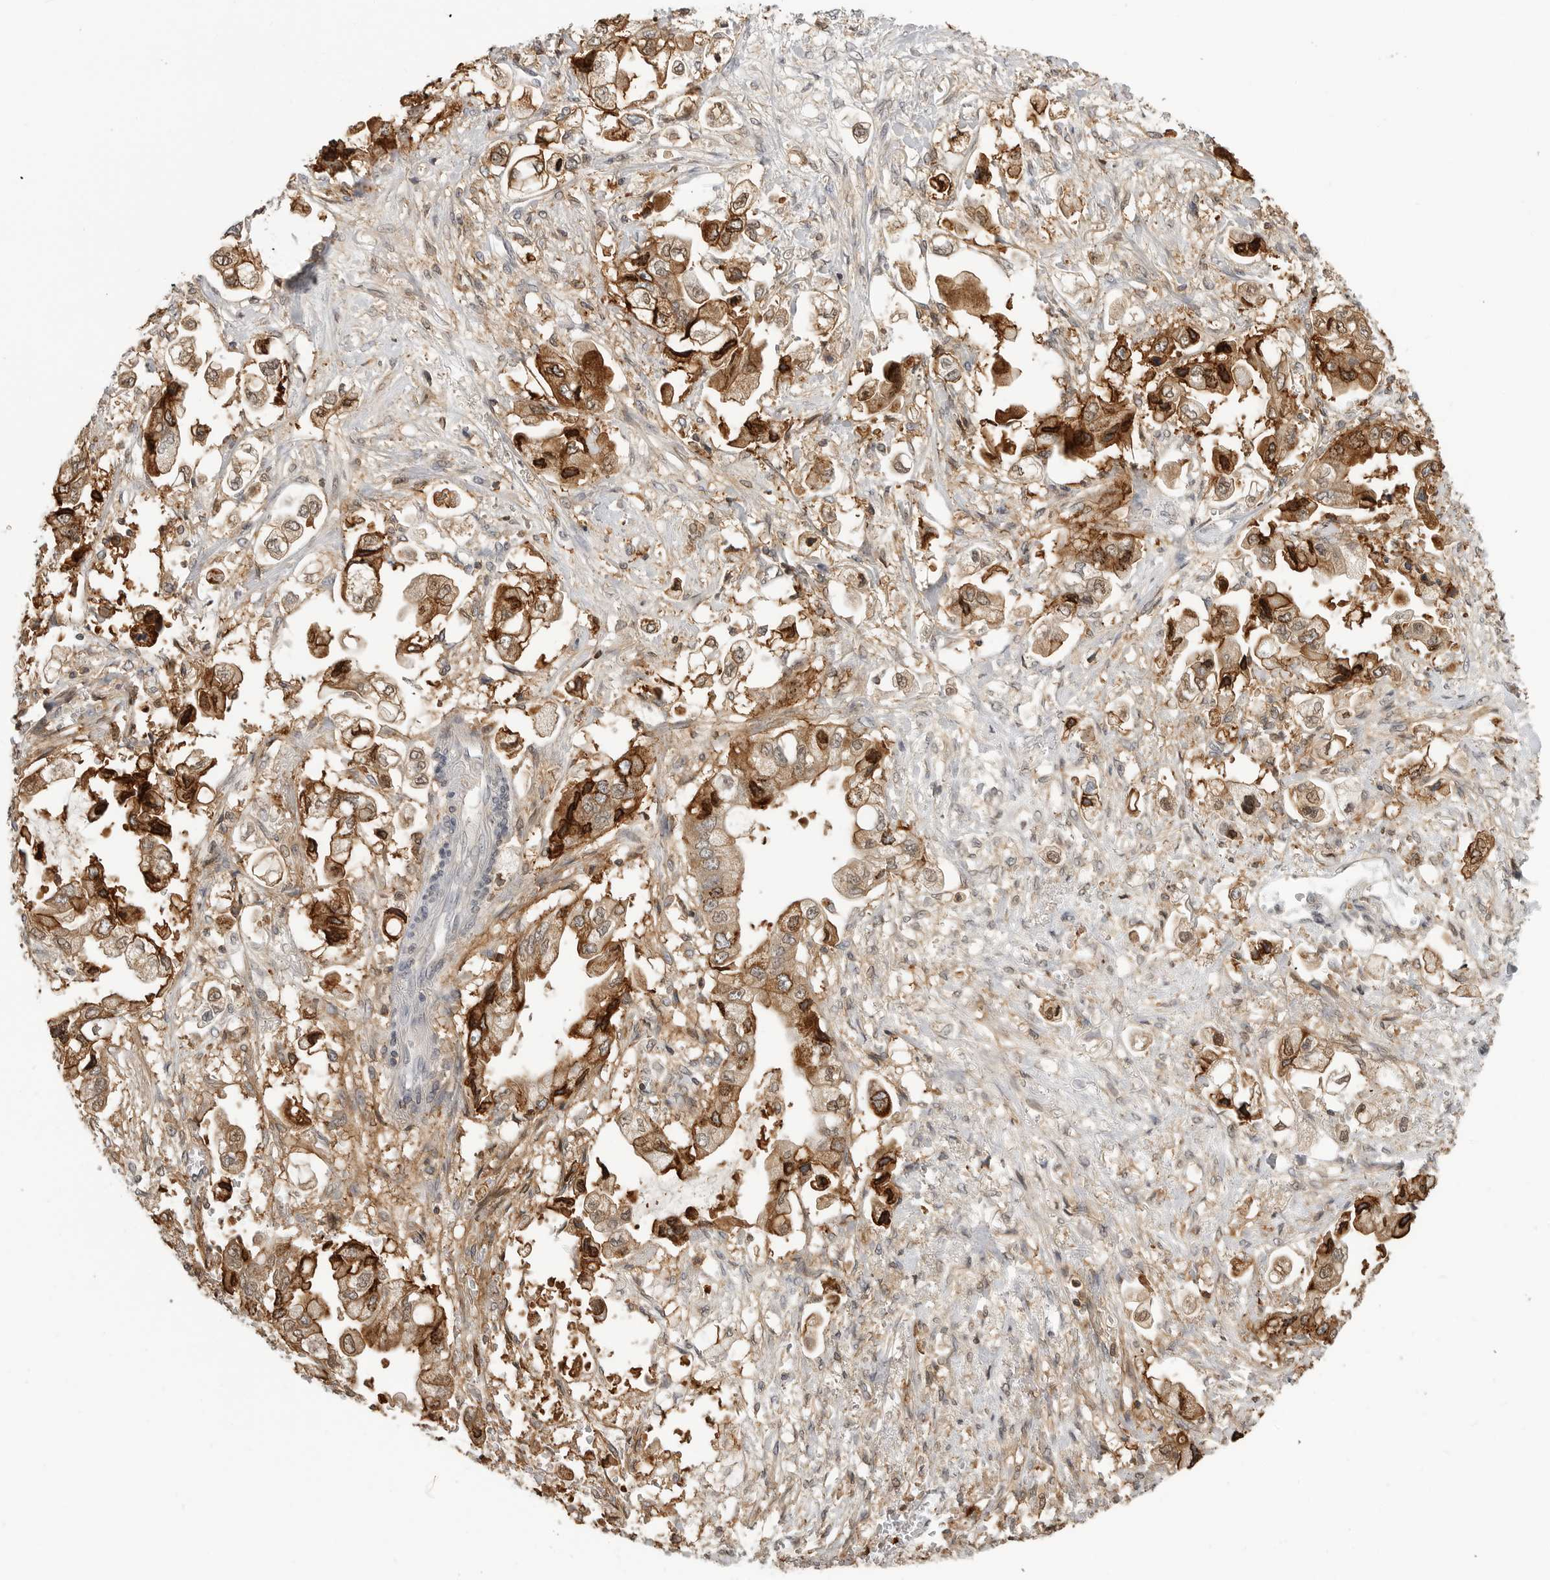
{"staining": {"intensity": "moderate", "quantity": ">75%", "location": "cytoplasmic/membranous"}, "tissue": "stomach cancer", "cell_type": "Tumor cells", "image_type": "cancer", "snomed": [{"axis": "morphology", "description": "Adenocarcinoma, NOS"}, {"axis": "topography", "description": "Stomach"}], "caption": "Immunohistochemical staining of stomach cancer (adenocarcinoma) exhibits medium levels of moderate cytoplasmic/membranous positivity in about >75% of tumor cells.", "gene": "ANXA11", "patient": {"sex": "male", "age": 62}}